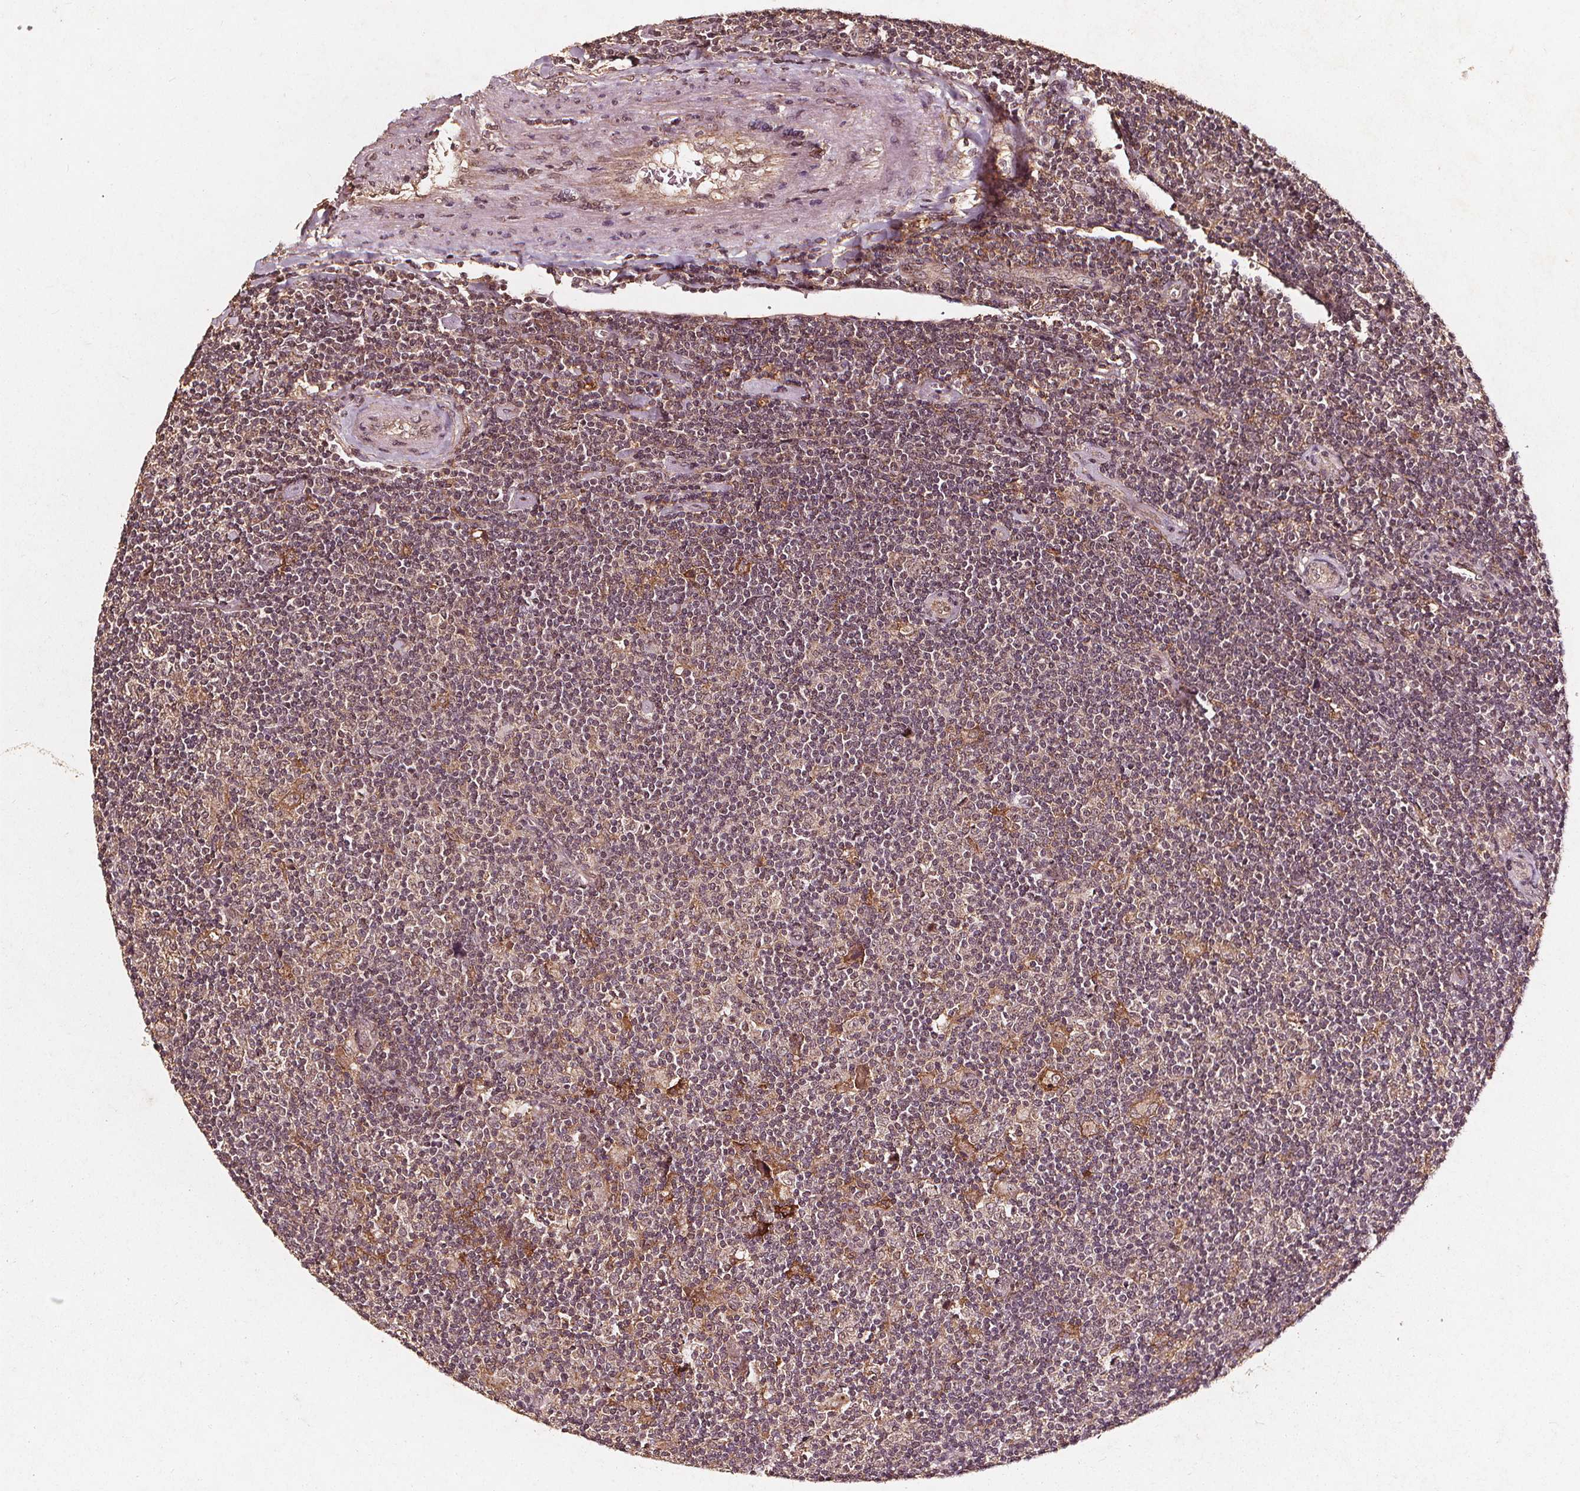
{"staining": {"intensity": "weak", "quantity": "25%-75%", "location": "cytoplasmic/membranous"}, "tissue": "lymphoma", "cell_type": "Tumor cells", "image_type": "cancer", "snomed": [{"axis": "morphology", "description": "Hodgkin's disease, NOS"}, {"axis": "topography", "description": "Lymph node"}], "caption": "A histopathology image of human Hodgkin's disease stained for a protein shows weak cytoplasmic/membranous brown staining in tumor cells.", "gene": "ABCA1", "patient": {"sex": "male", "age": 40}}